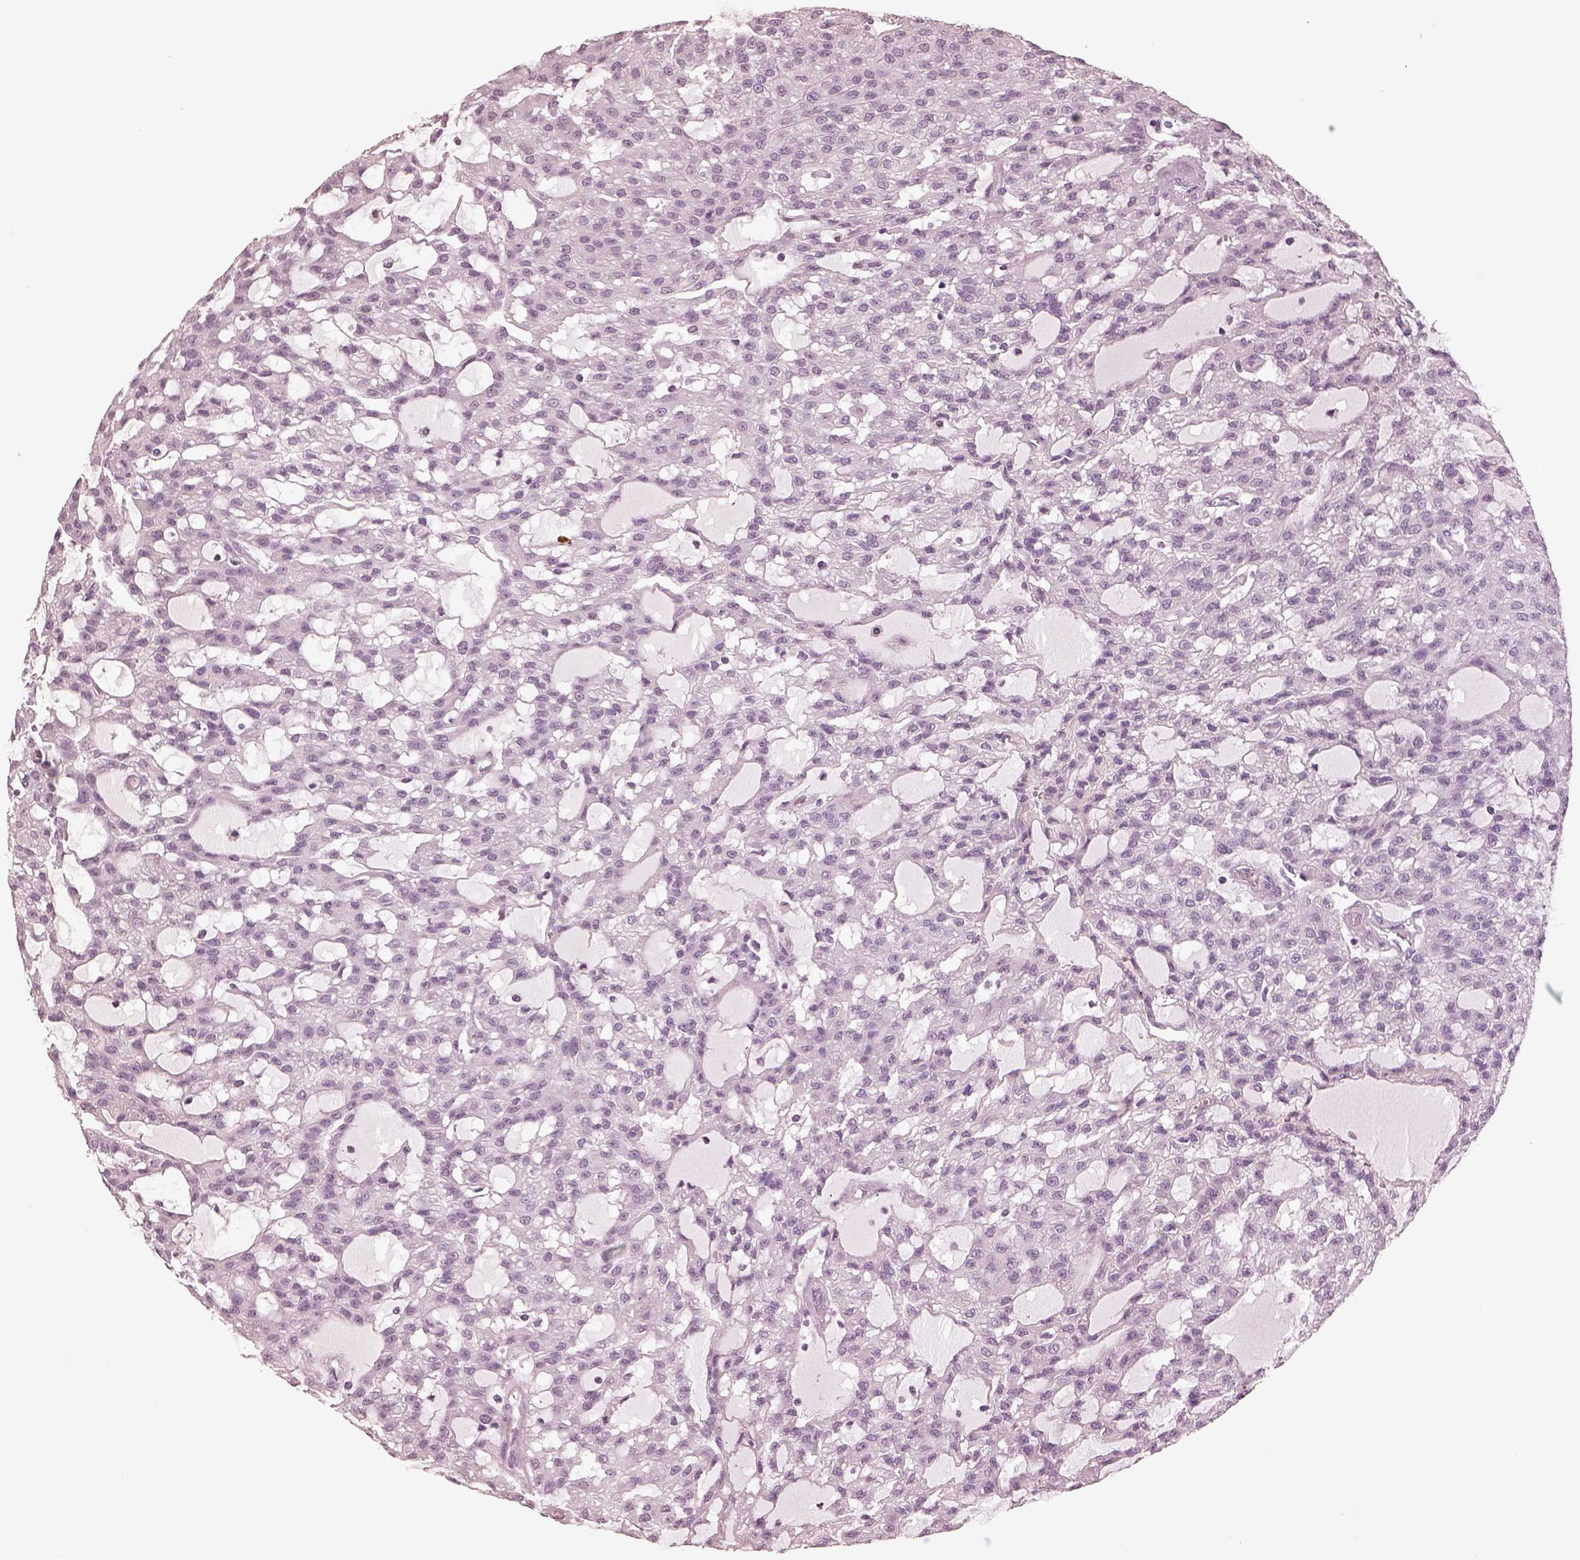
{"staining": {"intensity": "negative", "quantity": "none", "location": "none"}, "tissue": "renal cancer", "cell_type": "Tumor cells", "image_type": "cancer", "snomed": [{"axis": "morphology", "description": "Adenocarcinoma, NOS"}, {"axis": "topography", "description": "Kidney"}], "caption": "Immunohistochemical staining of human renal cancer reveals no significant expression in tumor cells.", "gene": "KCNA2", "patient": {"sex": "male", "age": 63}}